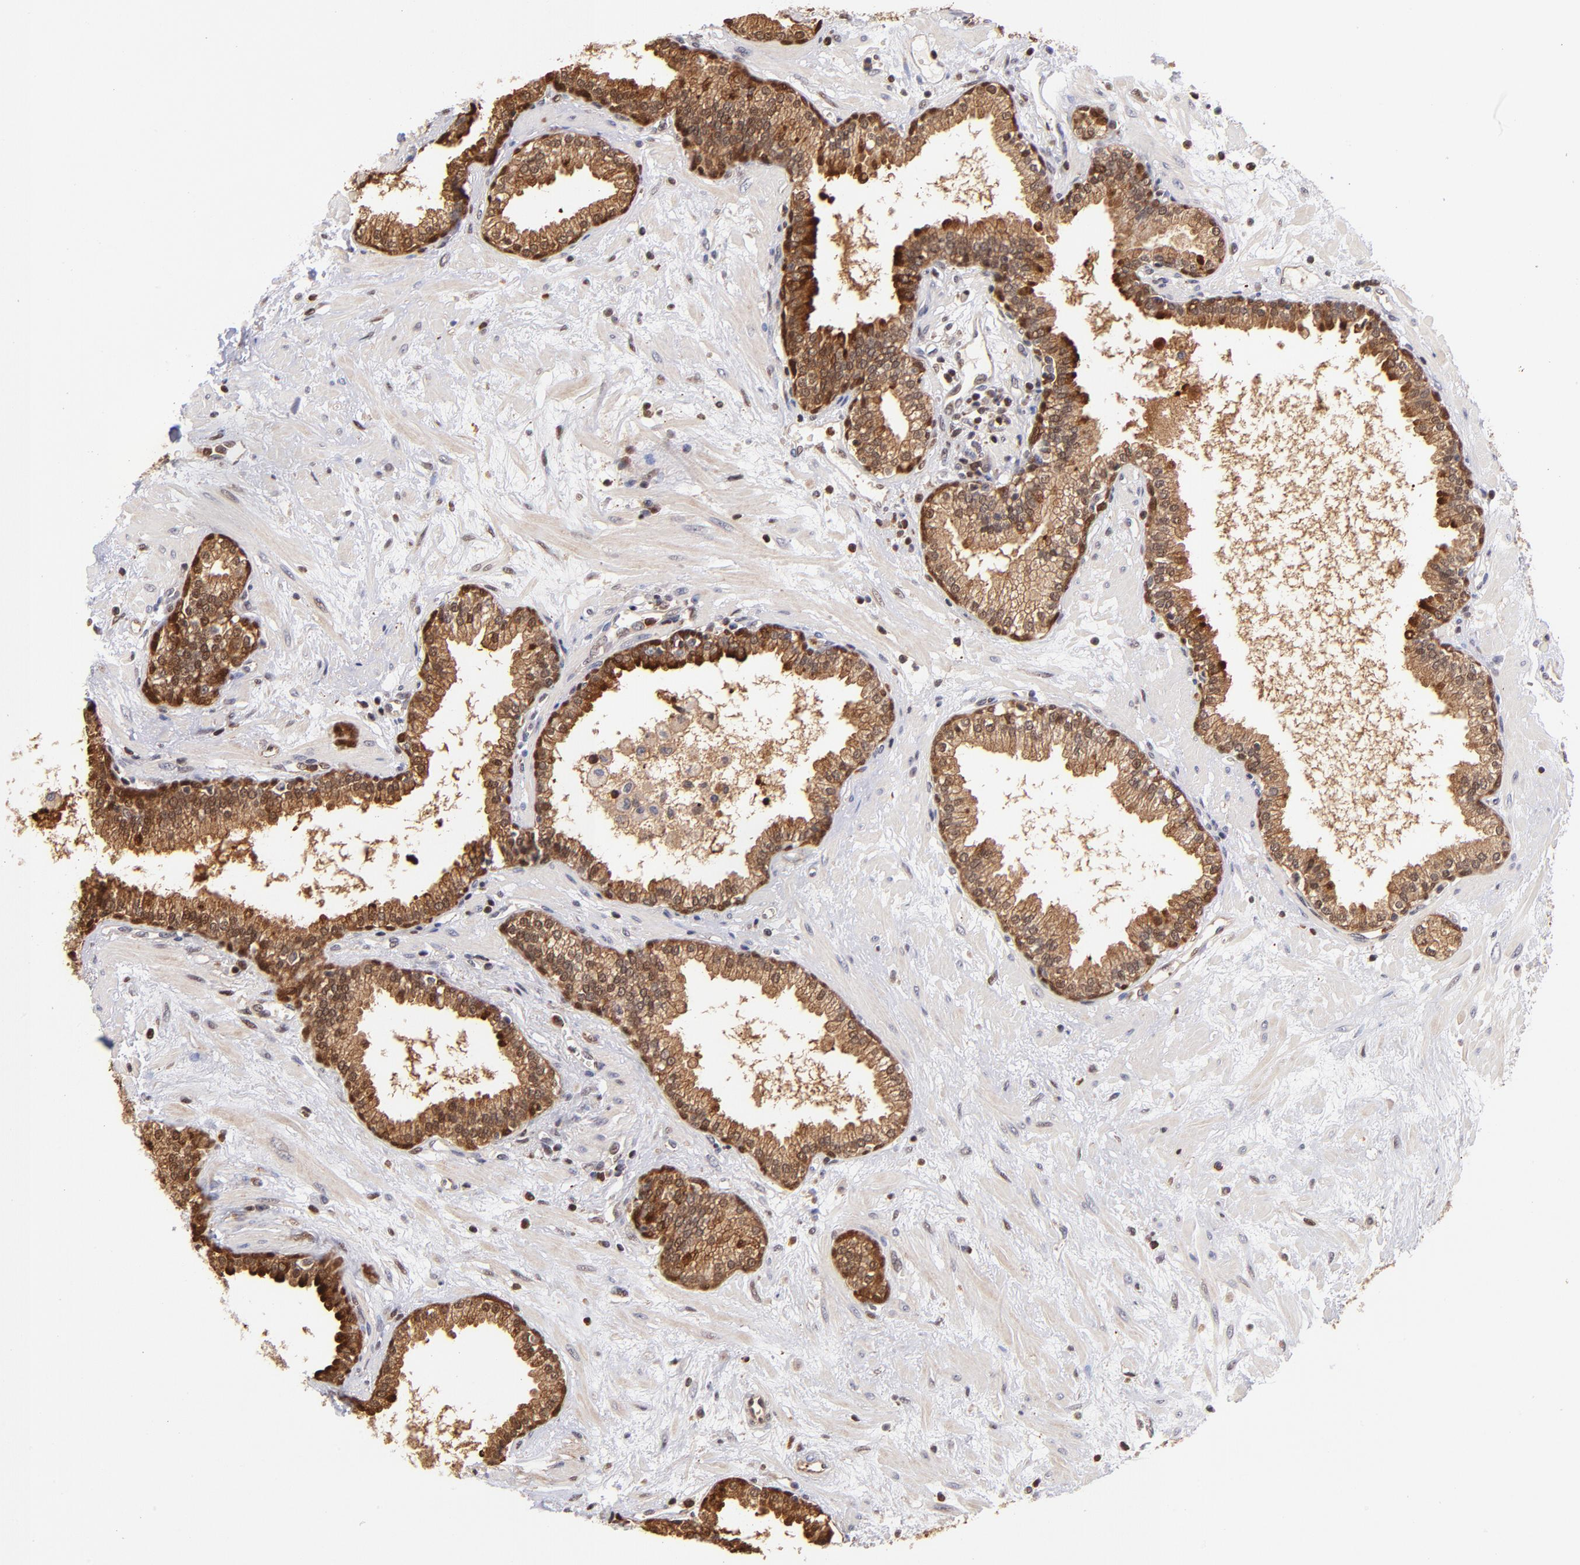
{"staining": {"intensity": "strong", "quantity": ">75%", "location": "cytoplasmic/membranous,nuclear"}, "tissue": "prostate", "cell_type": "Glandular cells", "image_type": "normal", "snomed": [{"axis": "morphology", "description": "Normal tissue, NOS"}, {"axis": "topography", "description": "Prostate"}], "caption": "Immunohistochemical staining of normal prostate reveals >75% levels of strong cytoplasmic/membranous,nuclear protein positivity in approximately >75% of glandular cells. (DAB (3,3'-diaminobenzidine) = brown stain, brightfield microscopy at high magnification).", "gene": "YWHAB", "patient": {"sex": "male", "age": 64}}